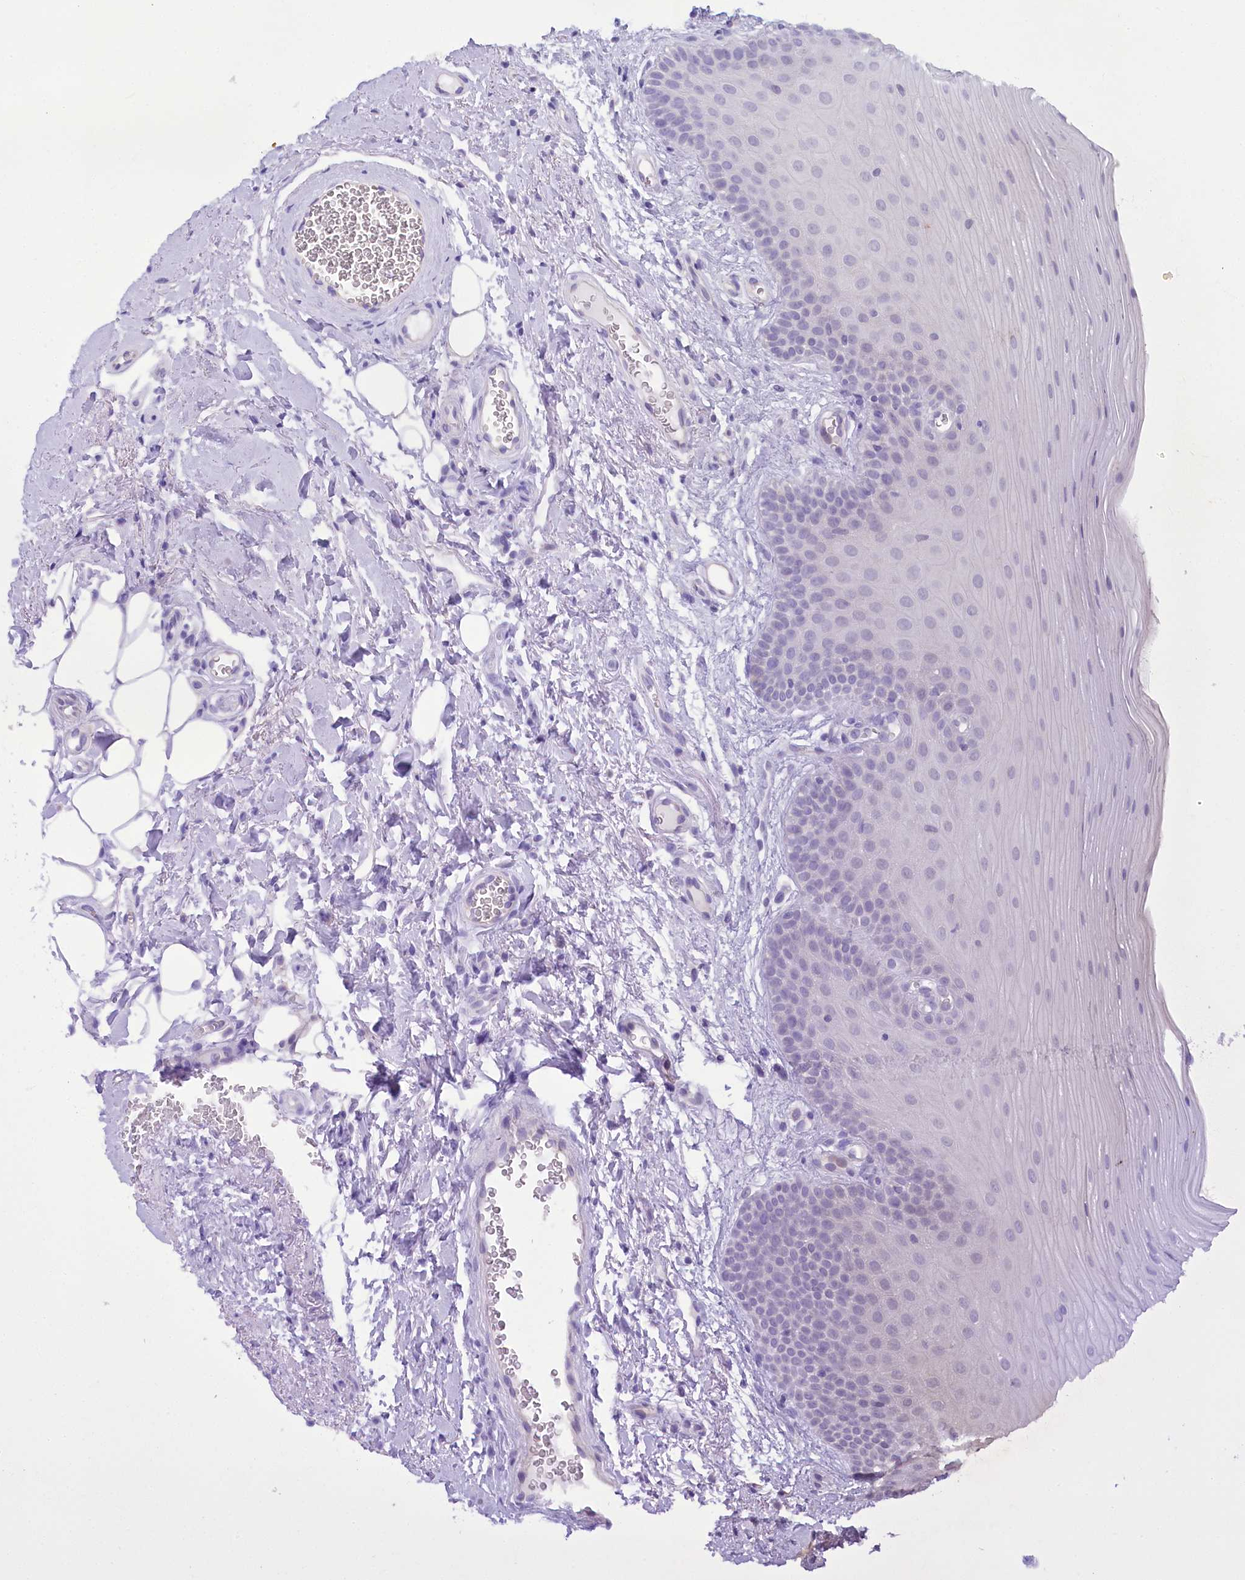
{"staining": {"intensity": "moderate", "quantity": "25%-75%", "location": "nuclear"}, "tissue": "oral mucosa", "cell_type": "Squamous epithelial cells", "image_type": "normal", "snomed": [{"axis": "morphology", "description": "Normal tissue, NOS"}, {"axis": "topography", "description": "Oral tissue"}], "caption": "Protein staining shows moderate nuclear expression in approximately 25%-75% of squamous epithelial cells in normal oral mucosa. The staining was performed using DAB (3,3'-diaminobenzidine) to visualize the protein expression in brown, while the nuclei were stained in blue with hematoxylin (Magnification: 20x).", "gene": "CARD19", "patient": {"sex": "male", "age": 68}}